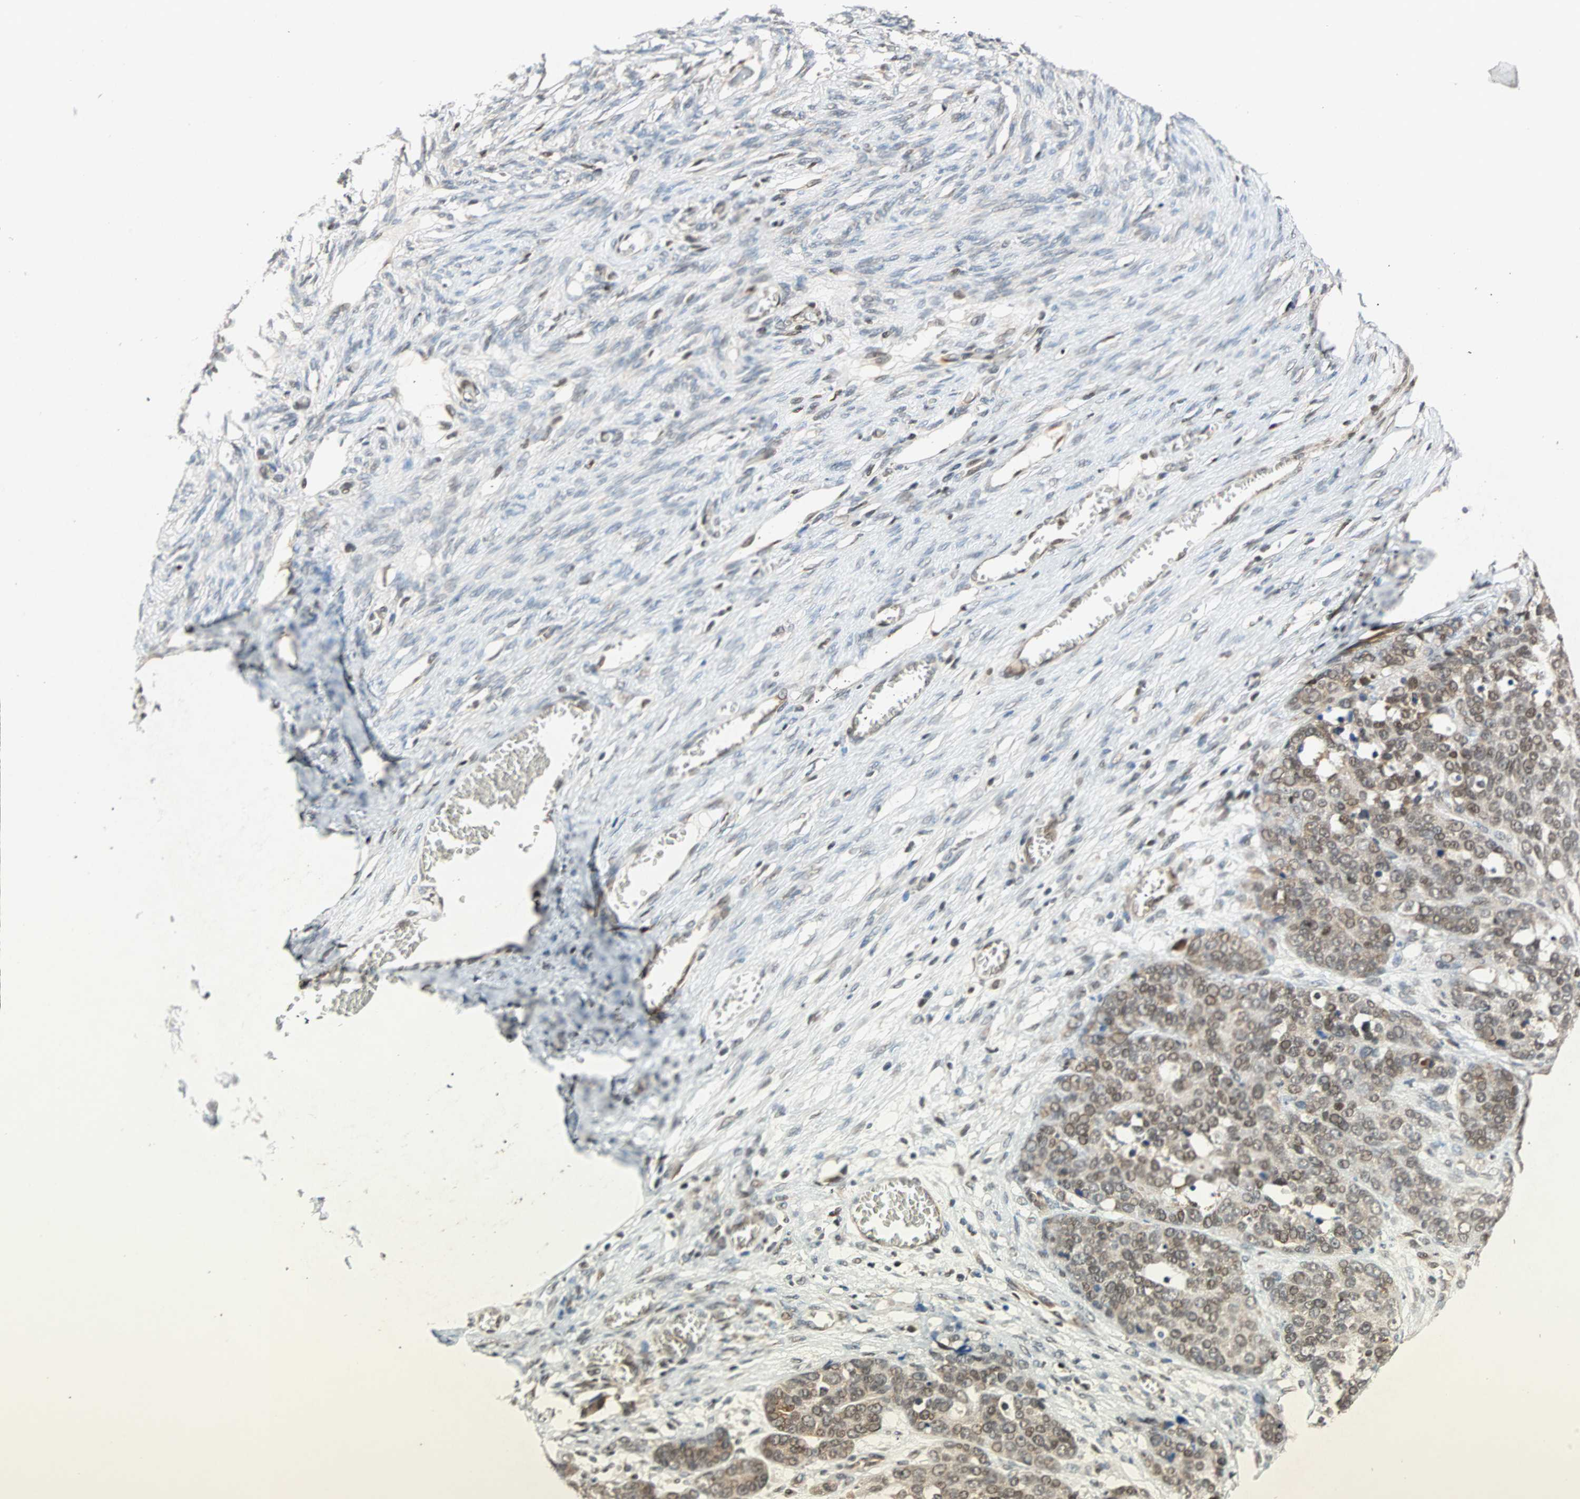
{"staining": {"intensity": "weak", "quantity": ">75%", "location": "nuclear"}, "tissue": "ovarian cancer", "cell_type": "Tumor cells", "image_type": "cancer", "snomed": [{"axis": "morphology", "description": "Cystadenocarcinoma, serous, NOS"}, {"axis": "topography", "description": "Ovary"}], "caption": "Protein staining by IHC demonstrates weak nuclear expression in approximately >75% of tumor cells in ovarian serous cystadenocarcinoma.", "gene": "DAZAP1", "patient": {"sex": "female", "age": 44}}